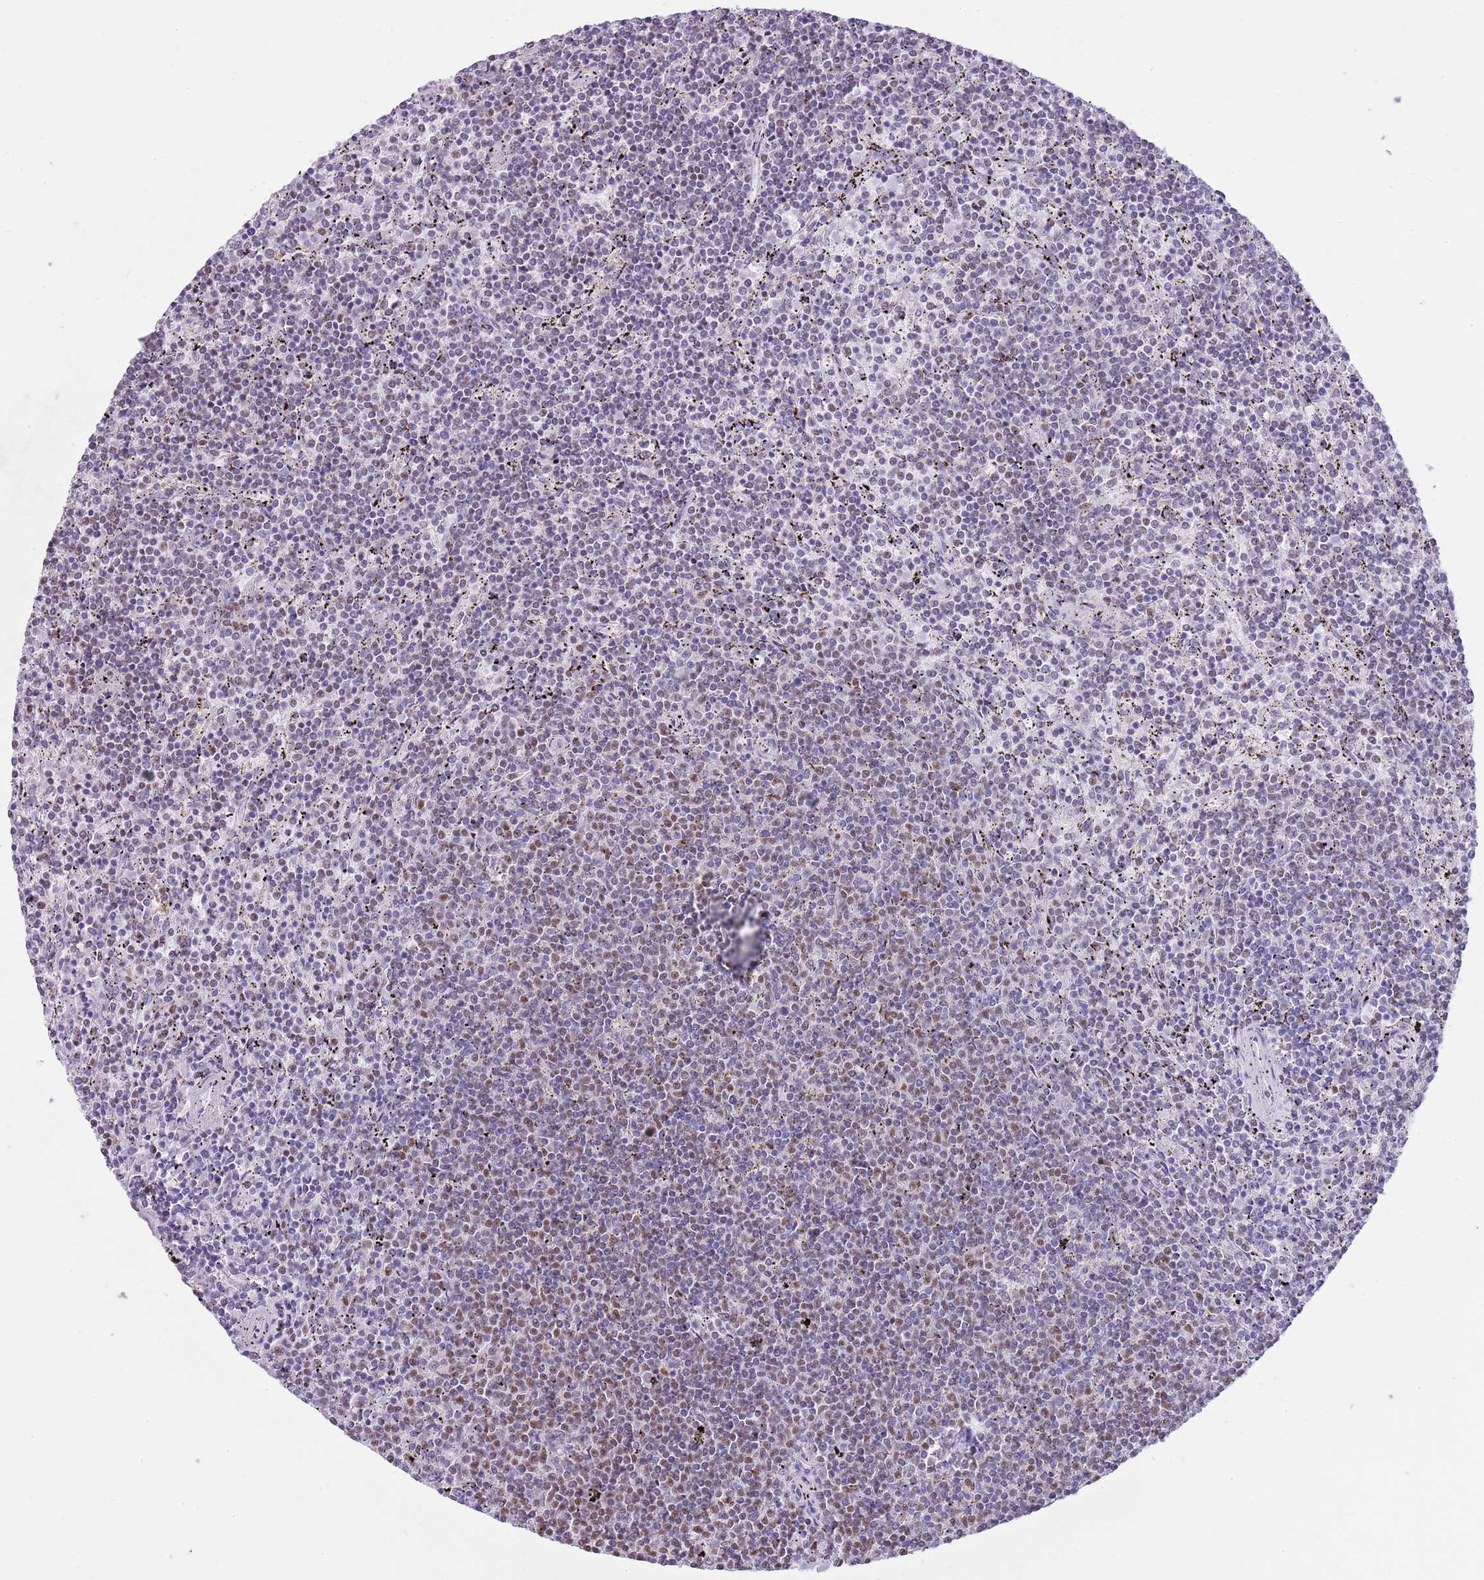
{"staining": {"intensity": "moderate", "quantity": "<25%", "location": "nuclear"}, "tissue": "lymphoma", "cell_type": "Tumor cells", "image_type": "cancer", "snomed": [{"axis": "morphology", "description": "Malignant lymphoma, non-Hodgkin's type, Low grade"}, {"axis": "topography", "description": "Spleen"}], "caption": "Lymphoma was stained to show a protein in brown. There is low levels of moderate nuclear expression in approximately <25% of tumor cells.", "gene": "PPP1R17", "patient": {"sex": "female", "age": 50}}